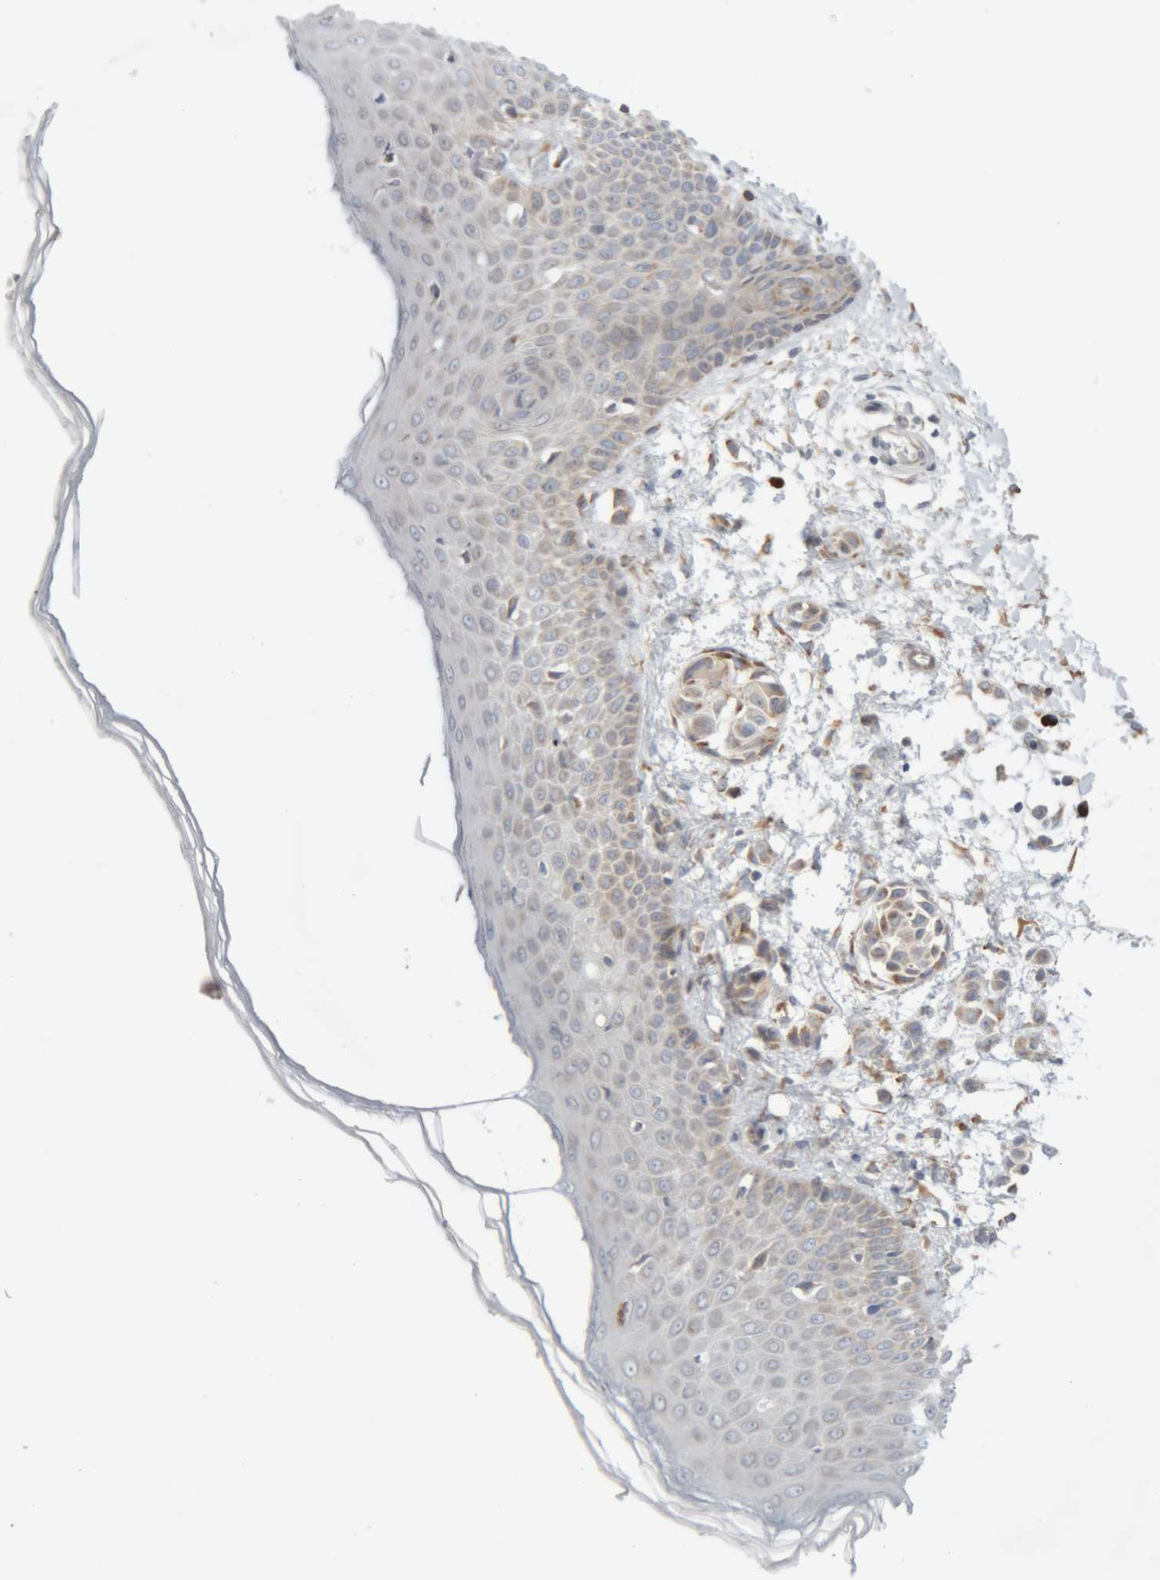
{"staining": {"intensity": "moderate", "quantity": ">75%", "location": "cytoplasmic/membranous"}, "tissue": "skin", "cell_type": "Fibroblasts", "image_type": "normal", "snomed": [{"axis": "morphology", "description": "Normal tissue, NOS"}, {"axis": "morphology", "description": "Inflammation, NOS"}, {"axis": "topography", "description": "Skin"}], "caption": "Human skin stained with a brown dye shows moderate cytoplasmic/membranous positive staining in approximately >75% of fibroblasts.", "gene": "RPN2", "patient": {"sex": "female", "age": 44}}